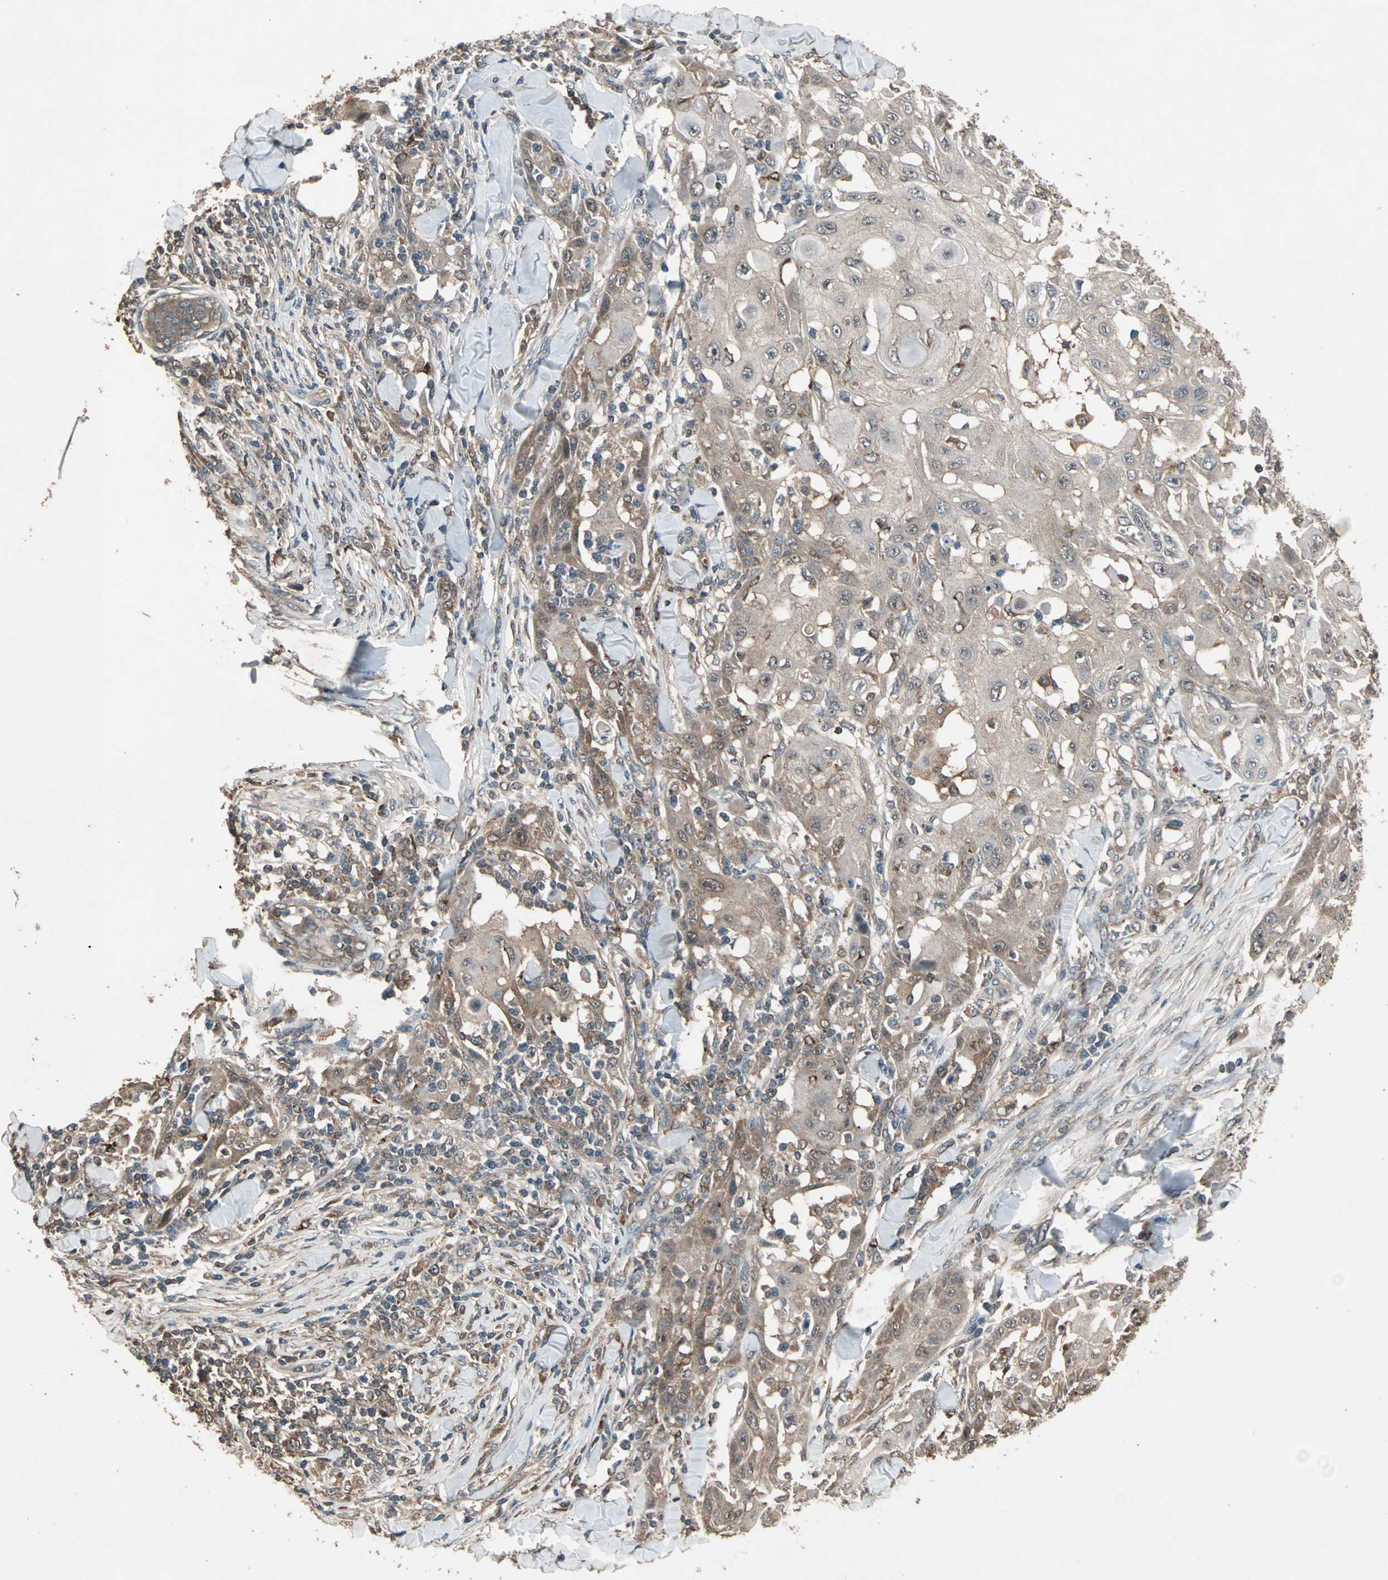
{"staining": {"intensity": "moderate", "quantity": ">75%", "location": "cytoplasmic/membranous"}, "tissue": "skin cancer", "cell_type": "Tumor cells", "image_type": "cancer", "snomed": [{"axis": "morphology", "description": "Squamous cell carcinoma, NOS"}, {"axis": "topography", "description": "Skin"}], "caption": "Immunohistochemistry (IHC) image of skin cancer stained for a protein (brown), which exhibits medium levels of moderate cytoplasmic/membranous expression in approximately >75% of tumor cells.", "gene": "UBAC1", "patient": {"sex": "male", "age": 24}}